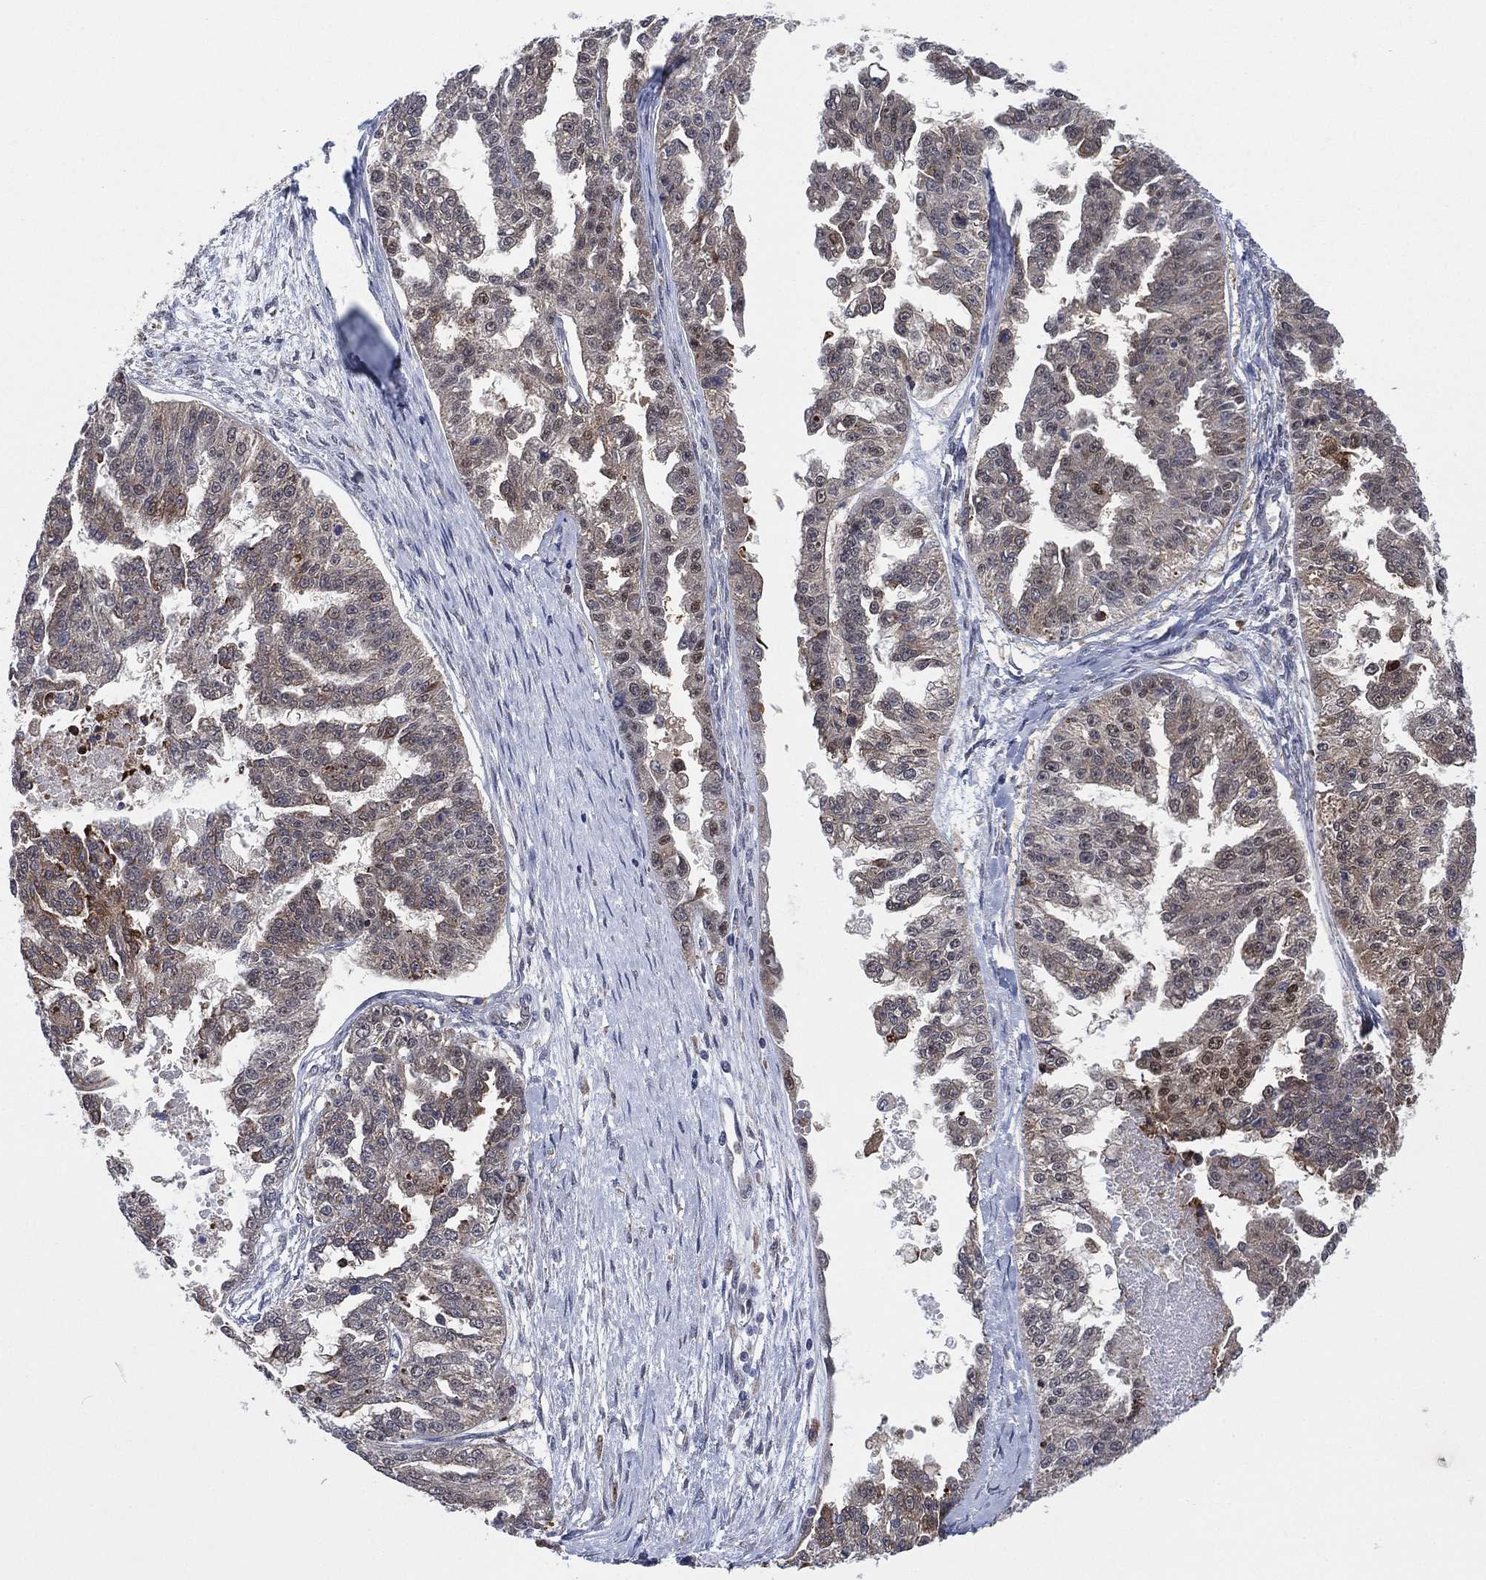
{"staining": {"intensity": "negative", "quantity": "none", "location": "none"}, "tissue": "ovarian cancer", "cell_type": "Tumor cells", "image_type": "cancer", "snomed": [{"axis": "morphology", "description": "Cystadenocarcinoma, serous, NOS"}, {"axis": "topography", "description": "Ovary"}], "caption": "Immunohistochemistry (IHC) image of human ovarian cancer stained for a protein (brown), which displays no staining in tumor cells.", "gene": "FES", "patient": {"sex": "female", "age": 58}}